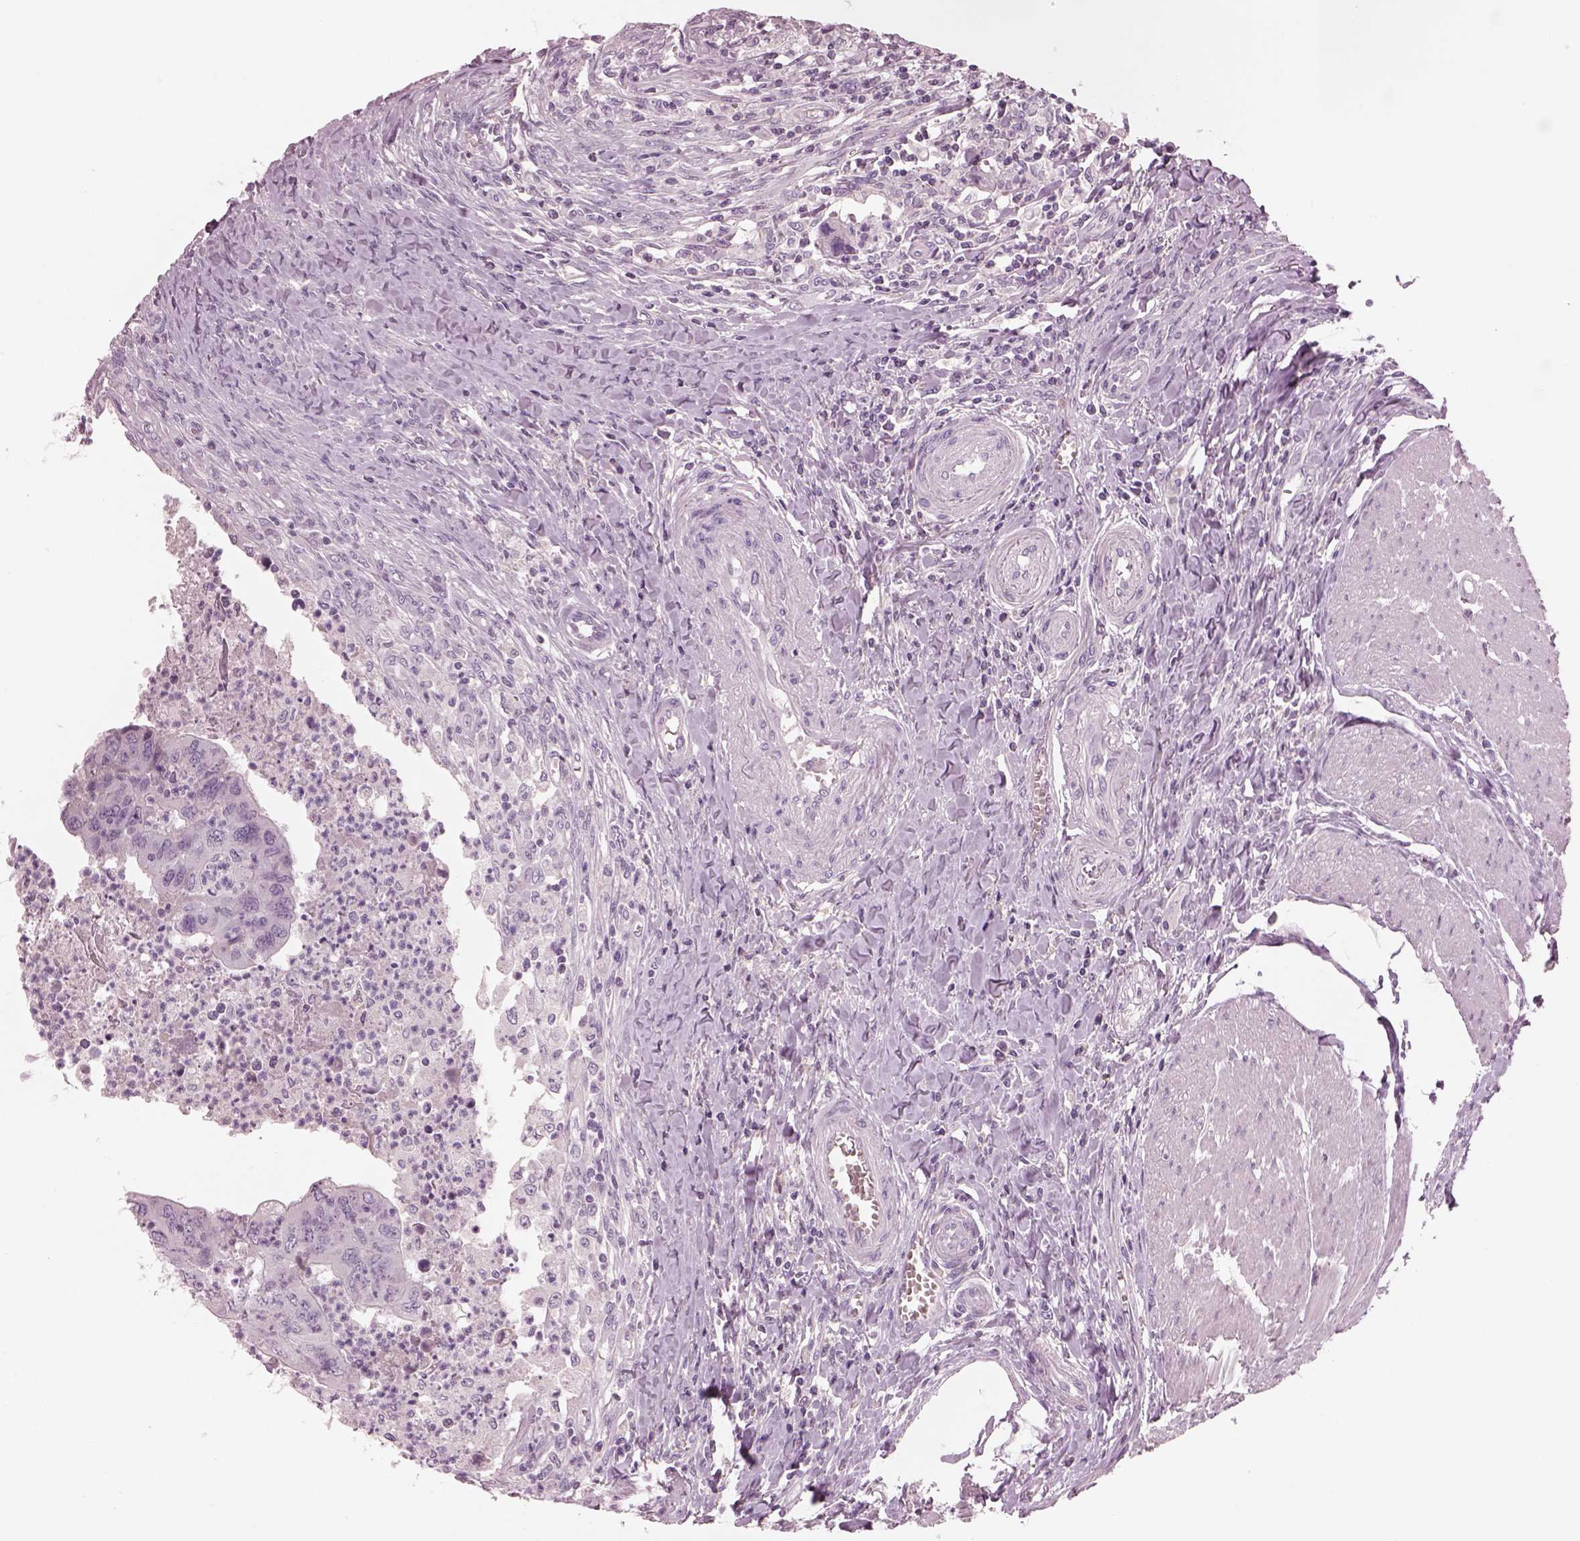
{"staining": {"intensity": "negative", "quantity": "none", "location": "none"}, "tissue": "colorectal cancer", "cell_type": "Tumor cells", "image_type": "cancer", "snomed": [{"axis": "morphology", "description": "Adenocarcinoma, NOS"}, {"axis": "topography", "description": "Colon"}], "caption": "The image exhibits no staining of tumor cells in colorectal cancer (adenocarcinoma).", "gene": "PACRG", "patient": {"sex": "female", "age": 67}}